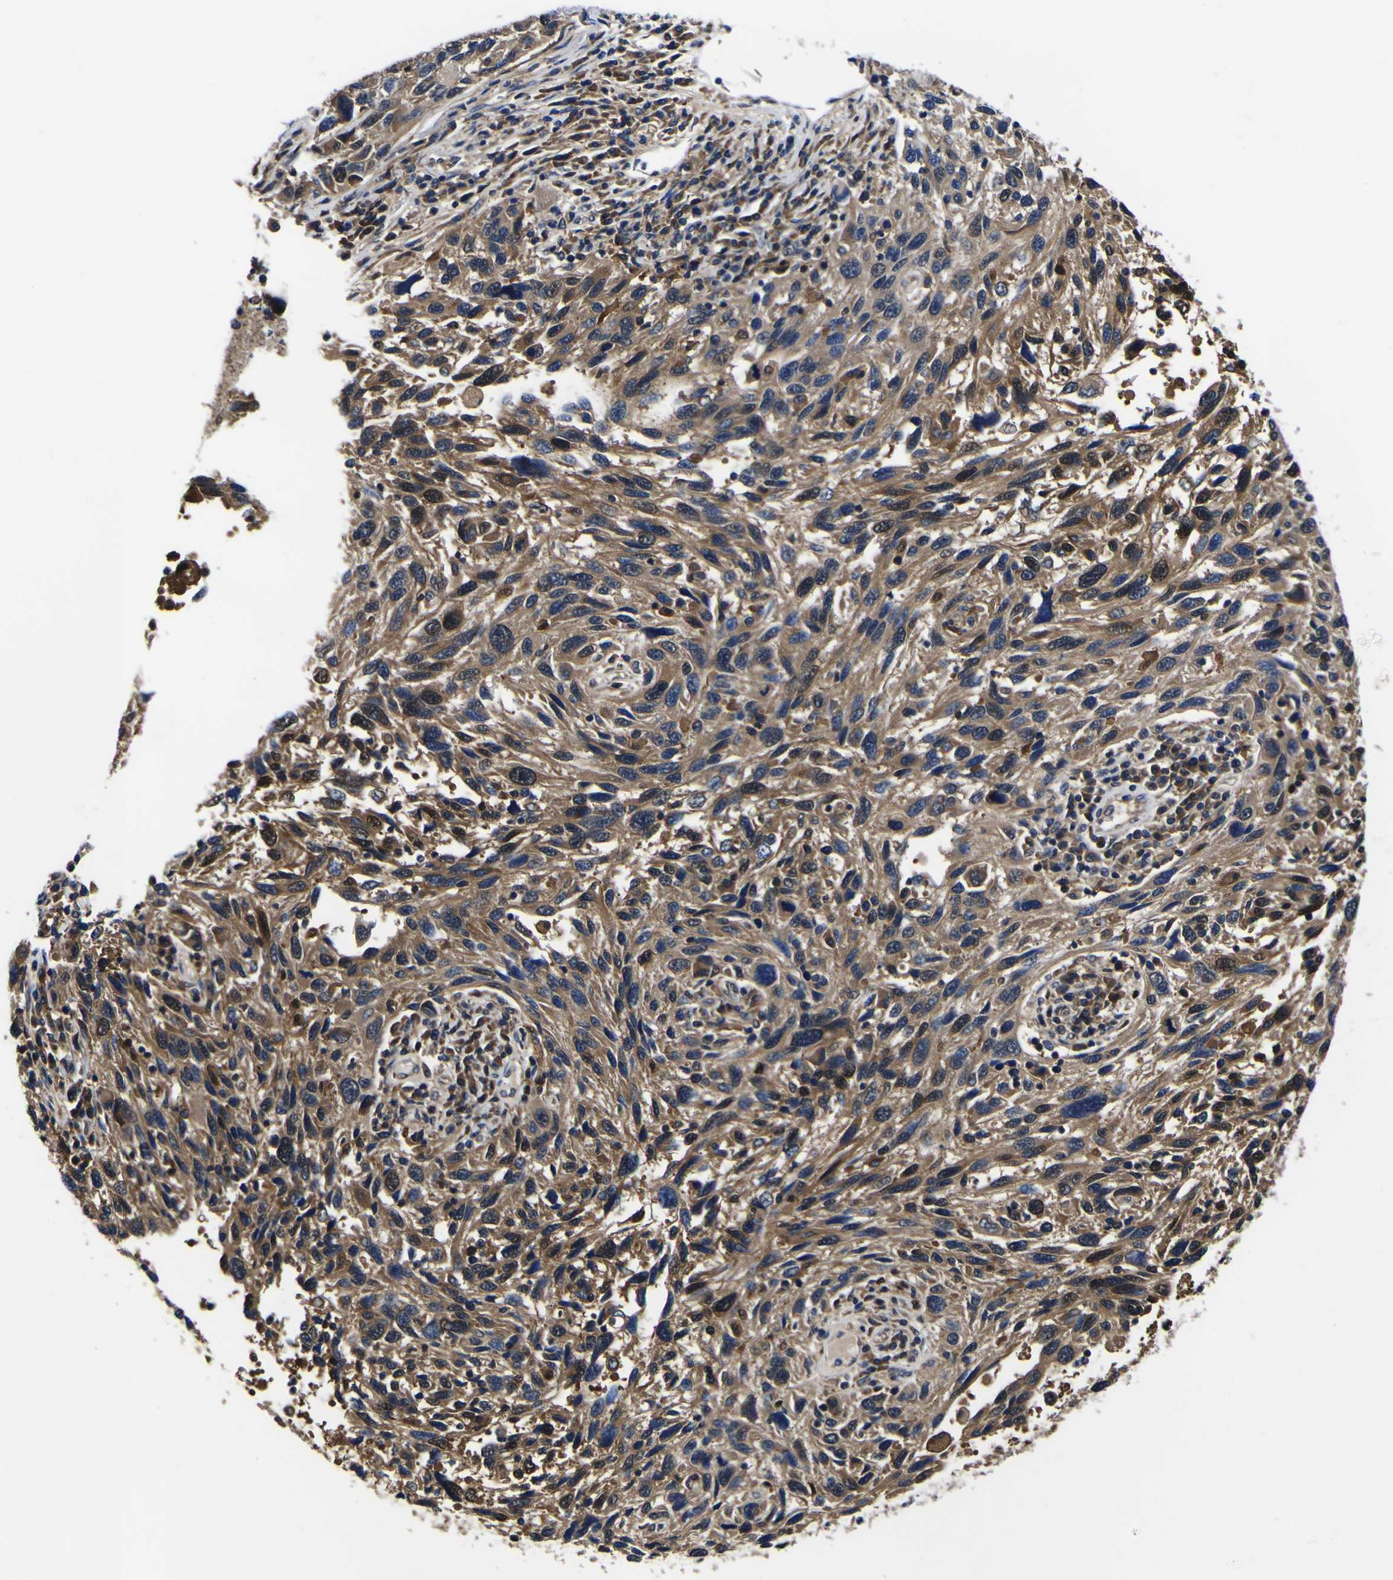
{"staining": {"intensity": "moderate", "quantity": ">75%", "location": "cytoplasmic/membranous"}, "tissue": "melanoma", "cell_type": "Tumor cells", "image_type": "cancer", "snomed": [{"axis": "morphology", "description": "Malignant melanoma, NOS"}, {"axis": "topography", "description": "Skin"}], "caption": "Tumor cells reveal medium levels of moderate cytoplasmic/membranous expression in about >75% of cells in human malignant melanoma.", "gene": "FAM110B", "patient": {"sex": "male", "age": 53}}